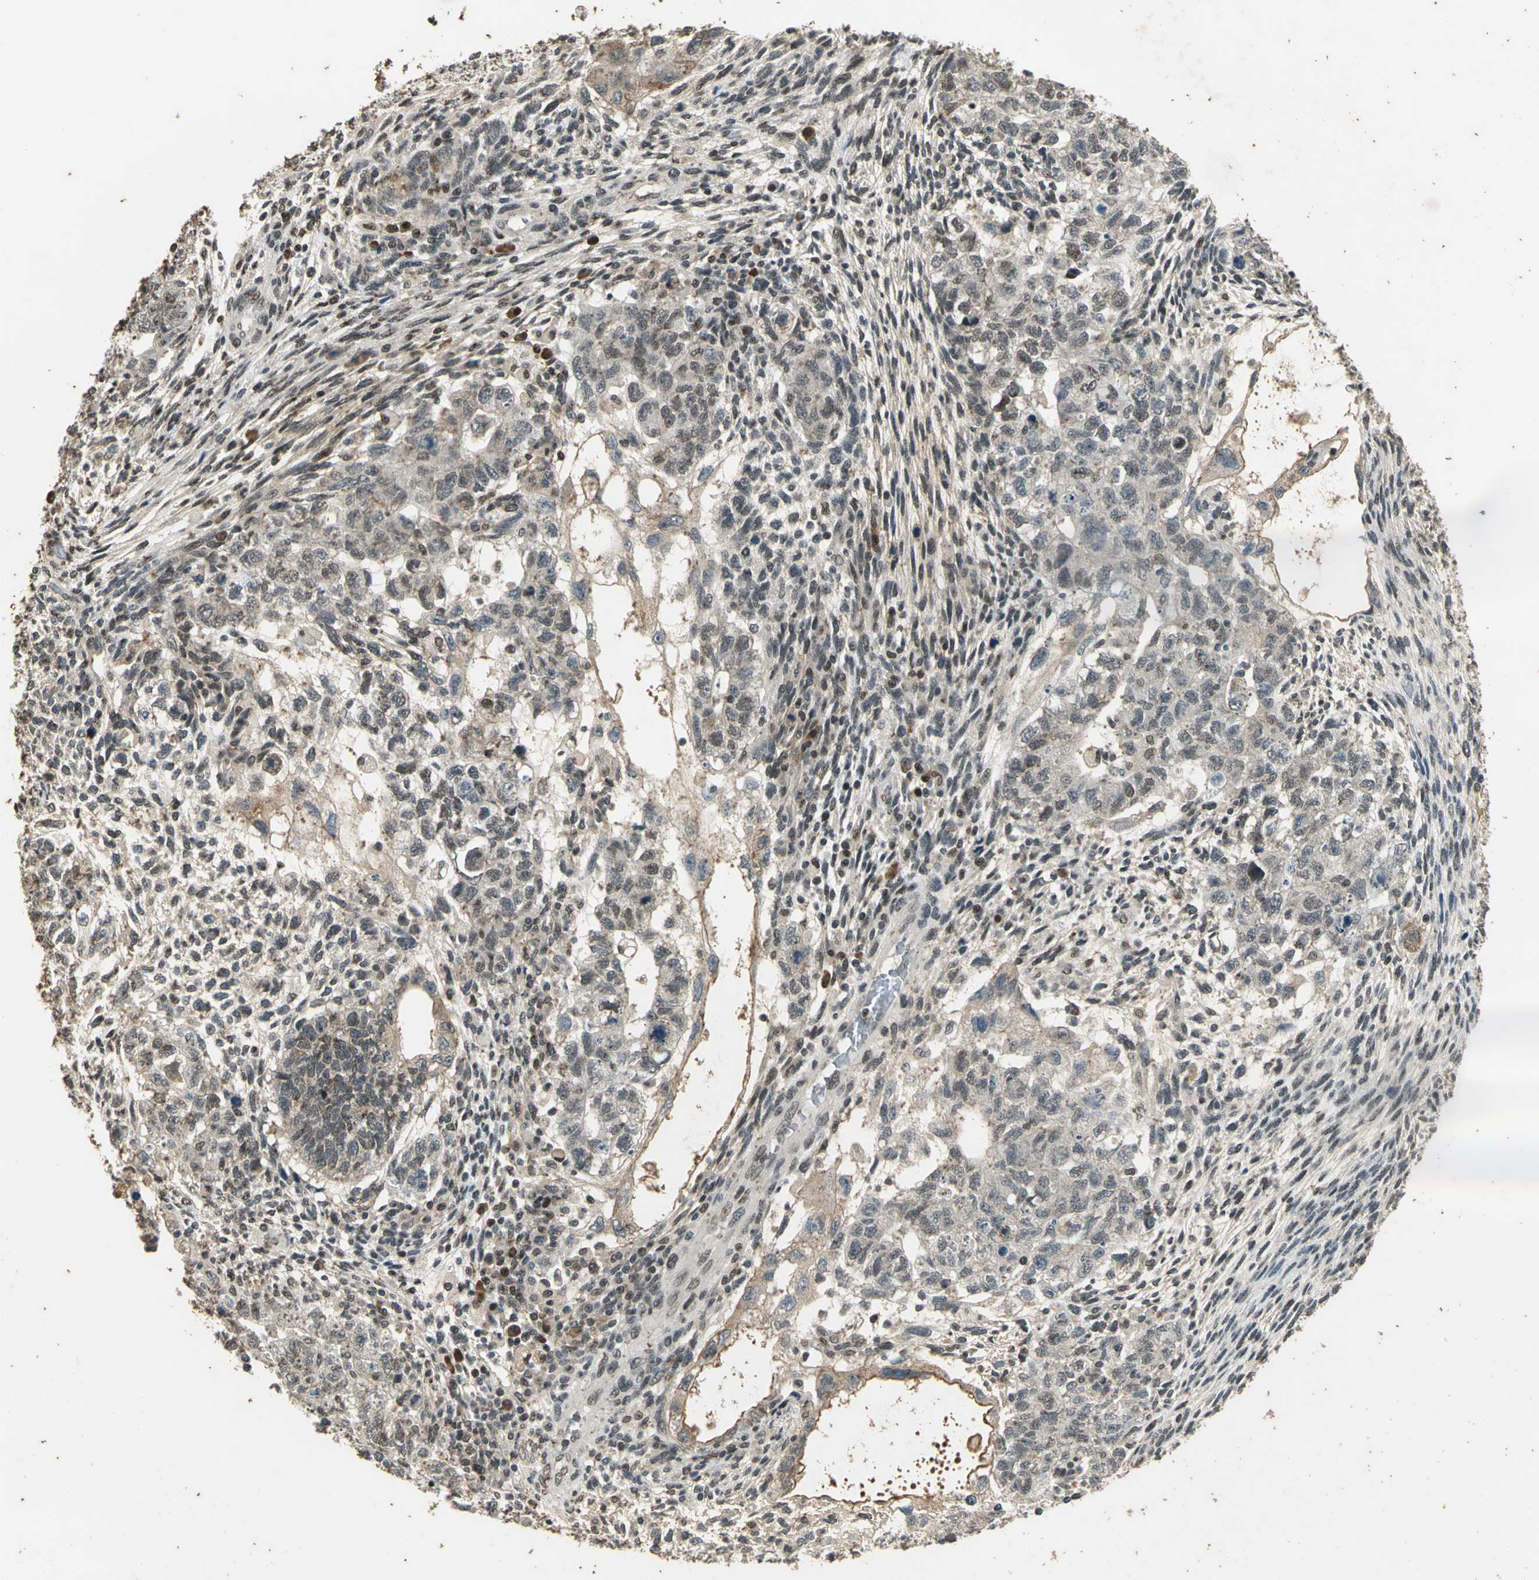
{"staining": {"intensity": "weak", "quantity": "<25%", "location": "cytoplasmic/membranous"}, "tissue": "testis cancer", "cell_type": "Tumor cells", "image_type": "cancer", "snomed": [{"axis": "morphology", "description": "Normal tissue, NOS"}, {"axis": "morphology", "description": "Carcinoma, Embryonal, NOS"}, {"axis": "topography", "description": "Testis"}], "caption": "High power microscopy histopathology image of an IHC image of testis cancer, revealing no significant staining in tumor cells. The staining is performed using DAB brown chromogen with nuclei counter-stained in using hematoxylin.", "gene": "RAD17", "patient": {"sex": "male", "age": 36}}